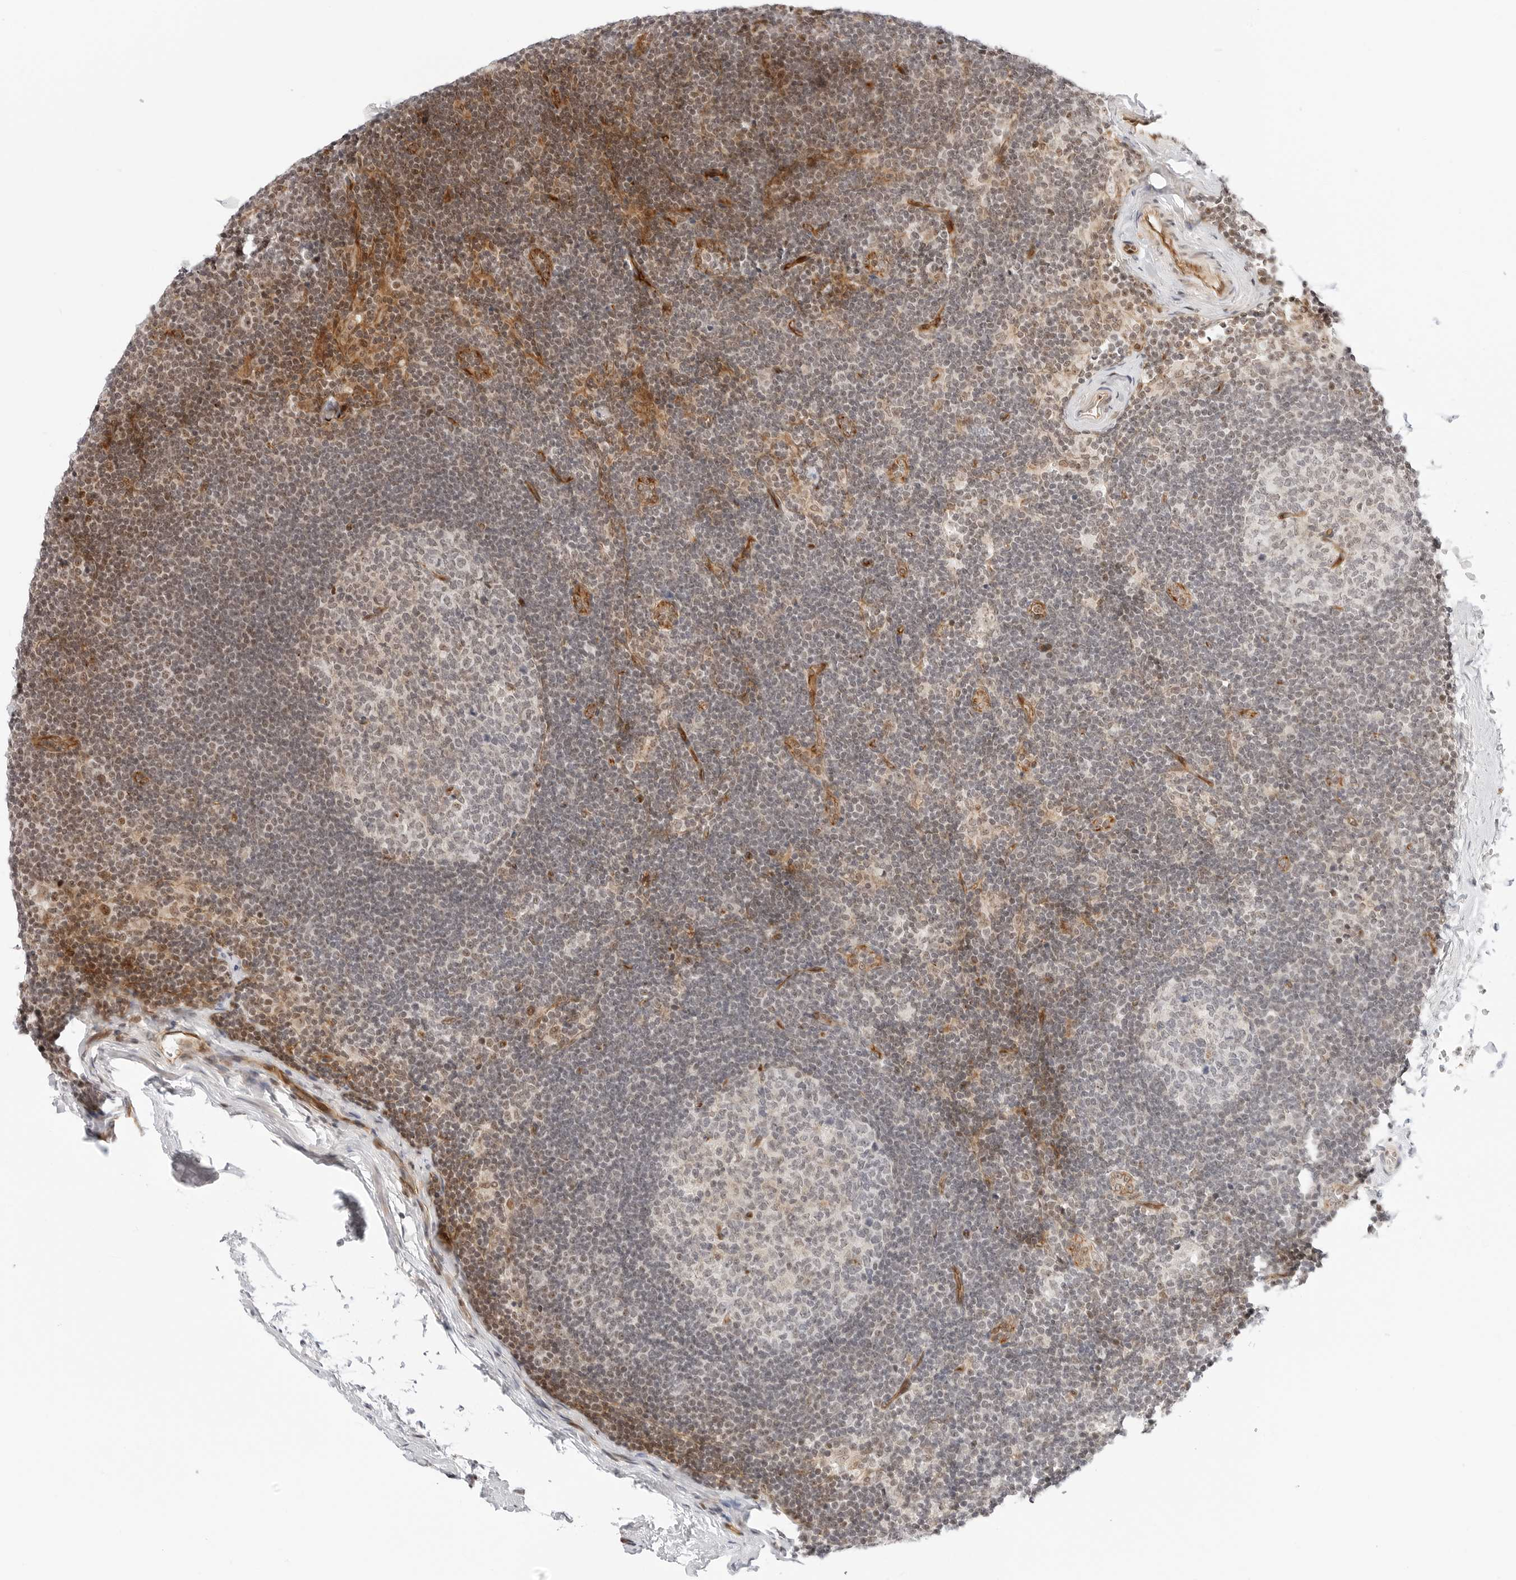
{"staining": {"intensity": "negative", "quantity": "none", "location": "none"}, "tissue": "lymph node", "cell_type": "Germinal center cells", "image_type": "normal", "snomed": [{"axis": "morphology", "description": "Normal tissue, NOS"}, {"axis": "topography", "description": "Lymph node"}], "caption": "High magnification brightfield microscopy of normal lymph node stained with DAB (3,3'-diaminobenzidine) (brown) and counterstained with hematoxylin (blue): germinal center cells show no significant expression. (DAB (3,3'-diaminobenzidine) immunohistochemistry, high magnification).", "gene": "ZNF613", "patient": {"sex": "female", "age": 22}}